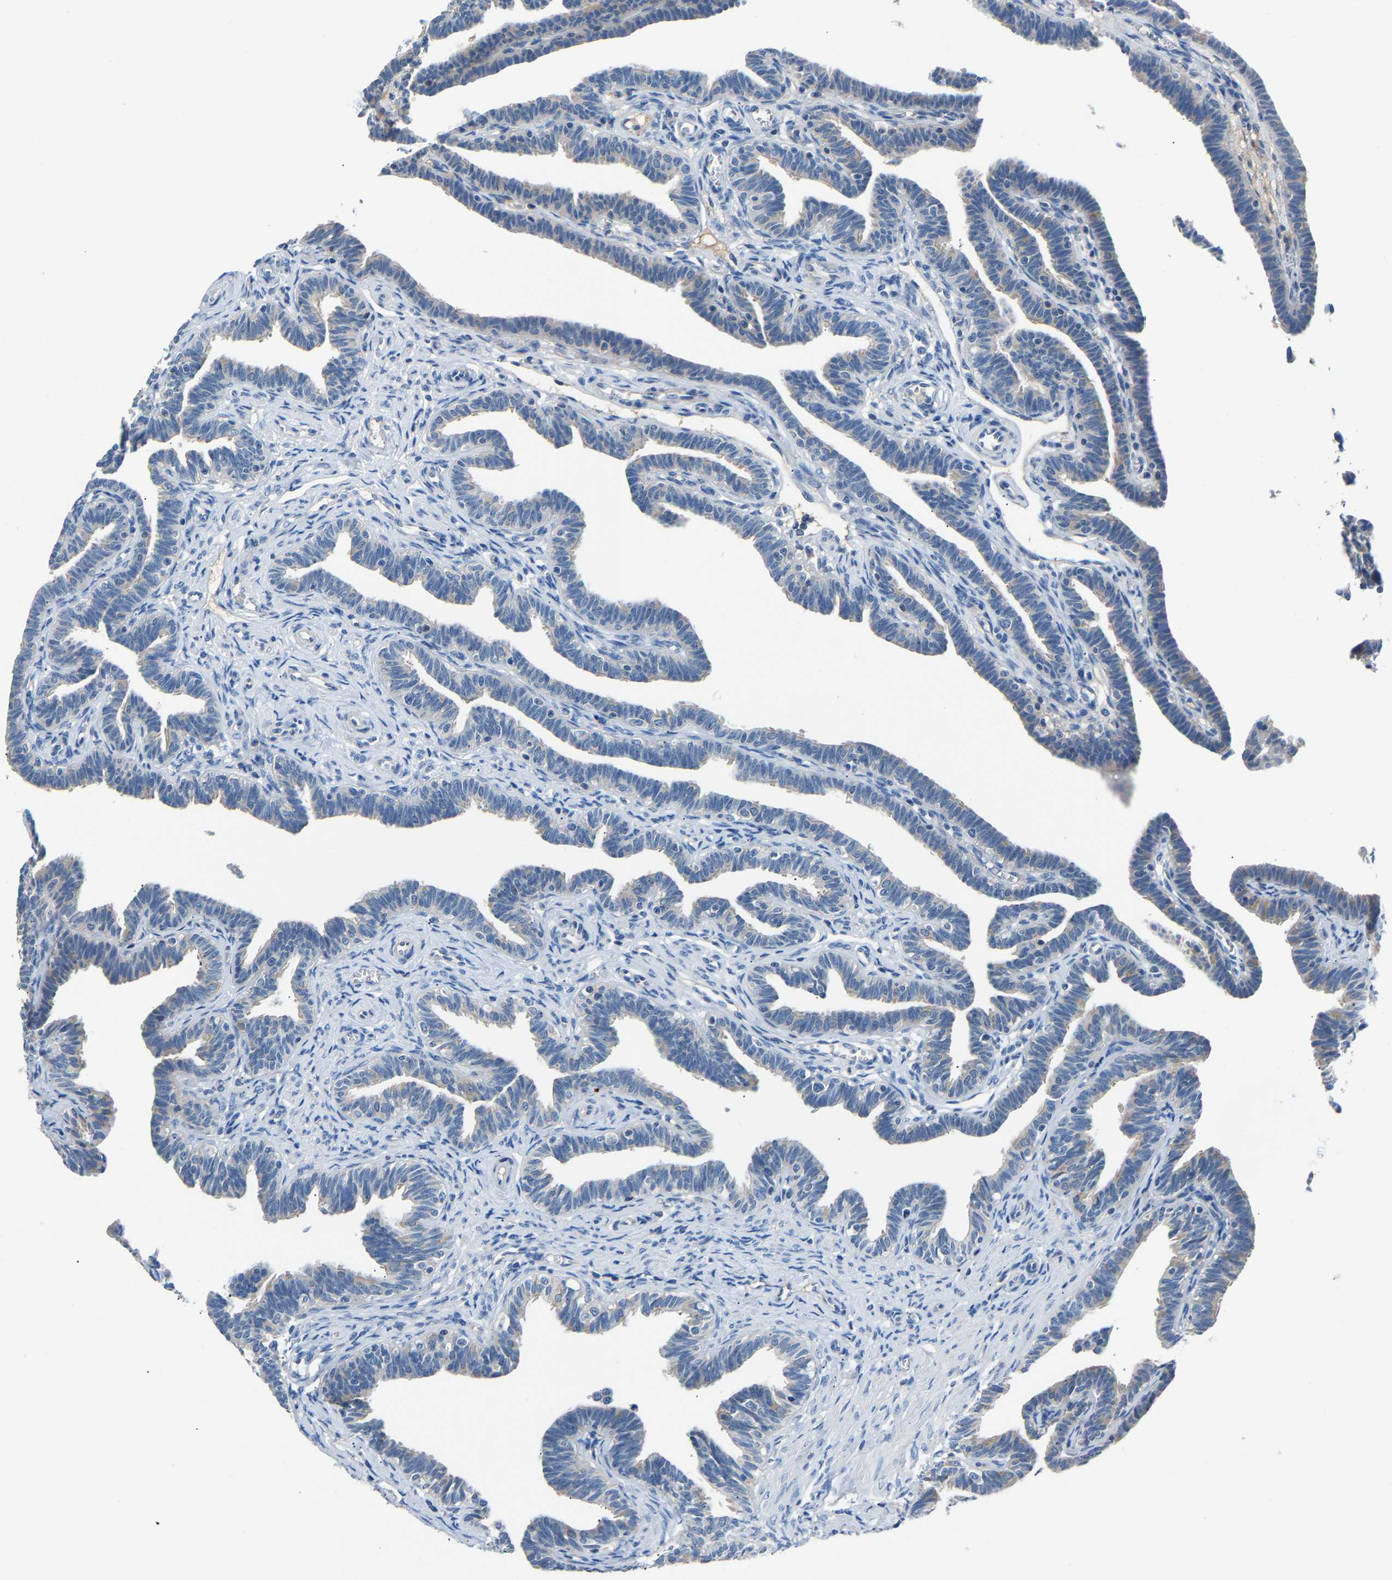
{"staining": {"intensity": "negative", "quantity": "none", "location": "none"}, "tissue": "fallopian tube", "cell_type": "Glandular cells", "image_type": "normal", "snomed": [{"axis": "morphology", "description": "Normal tissue, NOS"}, {"axis": "topography", "description": "Fallopian tube"}, {"axis": "topography", "description": "Ovary"}], "caption": "Human fallopian tube stained for a protein using IHC exhibits no expression in glandular cells.", "gene": "DNAAF5", "patient": {"sex": "female", "age": 23}}